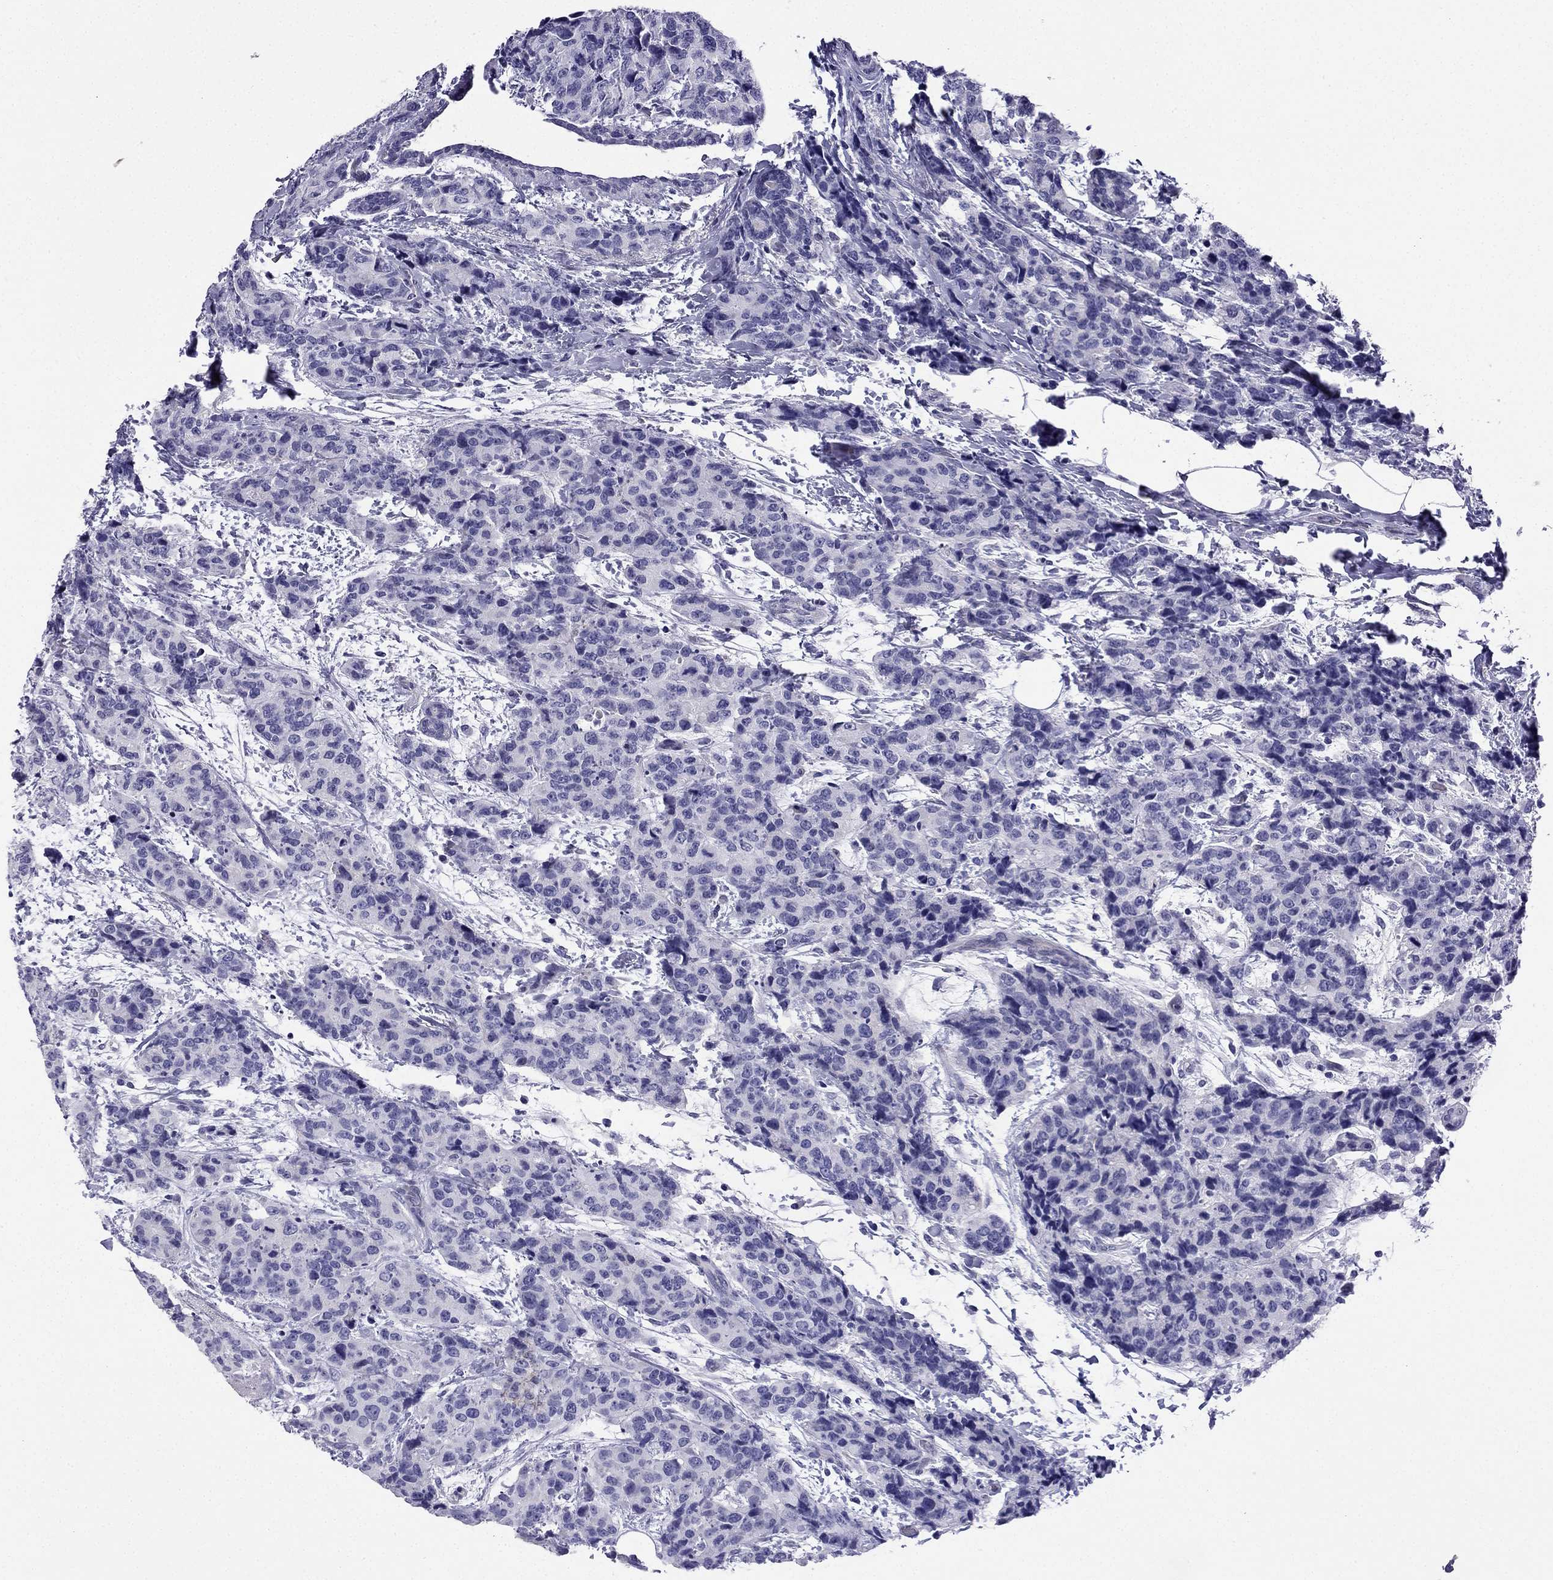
{"staining": {"intensity": "negative", "quantity": "none", "location": "none"}, "tissue": "breast cancer", "cell_type": "Tumor cells", "image_type": "cancer", "snomed": [{"axis": "morphology", "description": "Lobular carcinoma"}, {"axis": "topography", "description": "Breast"}], "caption": "Immunohistochemistry (IHC) micrograph of lobular carcinoma (breast) stained for a protein (brown), which shows no positivity in tumor cells.", "gene": "KCNJ10", "patient": {"sex": "female", "age": 59}}